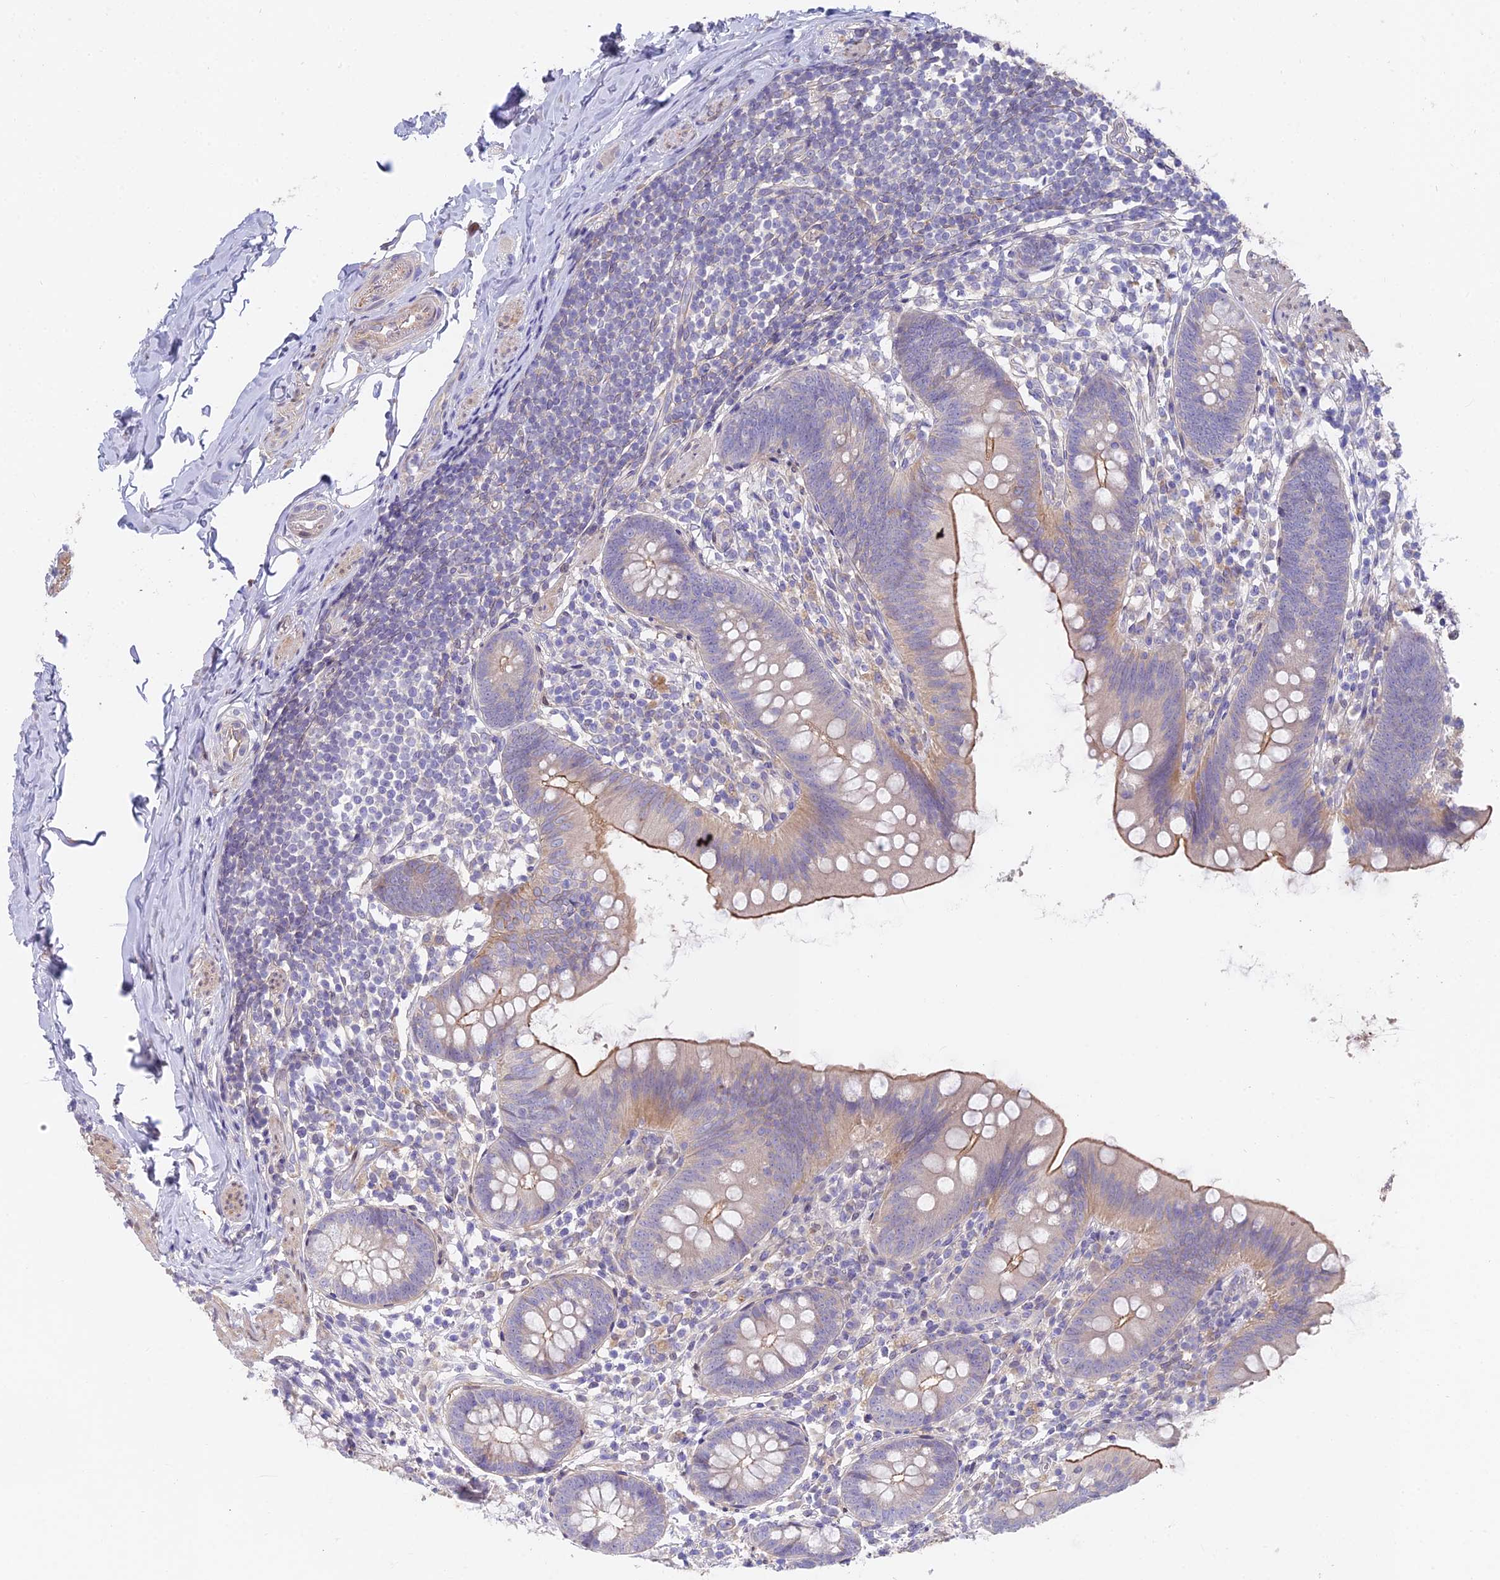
{"staining": {"intensity": "moderate", "quantity": "<25%", "location": "cytoplasmic/membranous"}, "tissue": "appendix", "cell_type": "Glandular cells", "image_type": "normal", "snomed": [{"axis": "morphology", "description": "Normal tissue, NOS"}, {"axis": "topography", "description": "Appendix"}], "caption": "Brown immunohistochemical staining in benign human appendix displays moderate cytoplasmic/membranous positivity in about <25% of glandular cells.", "gene": "FAM168B", "patient": {"sex": "female", "age": 62}}